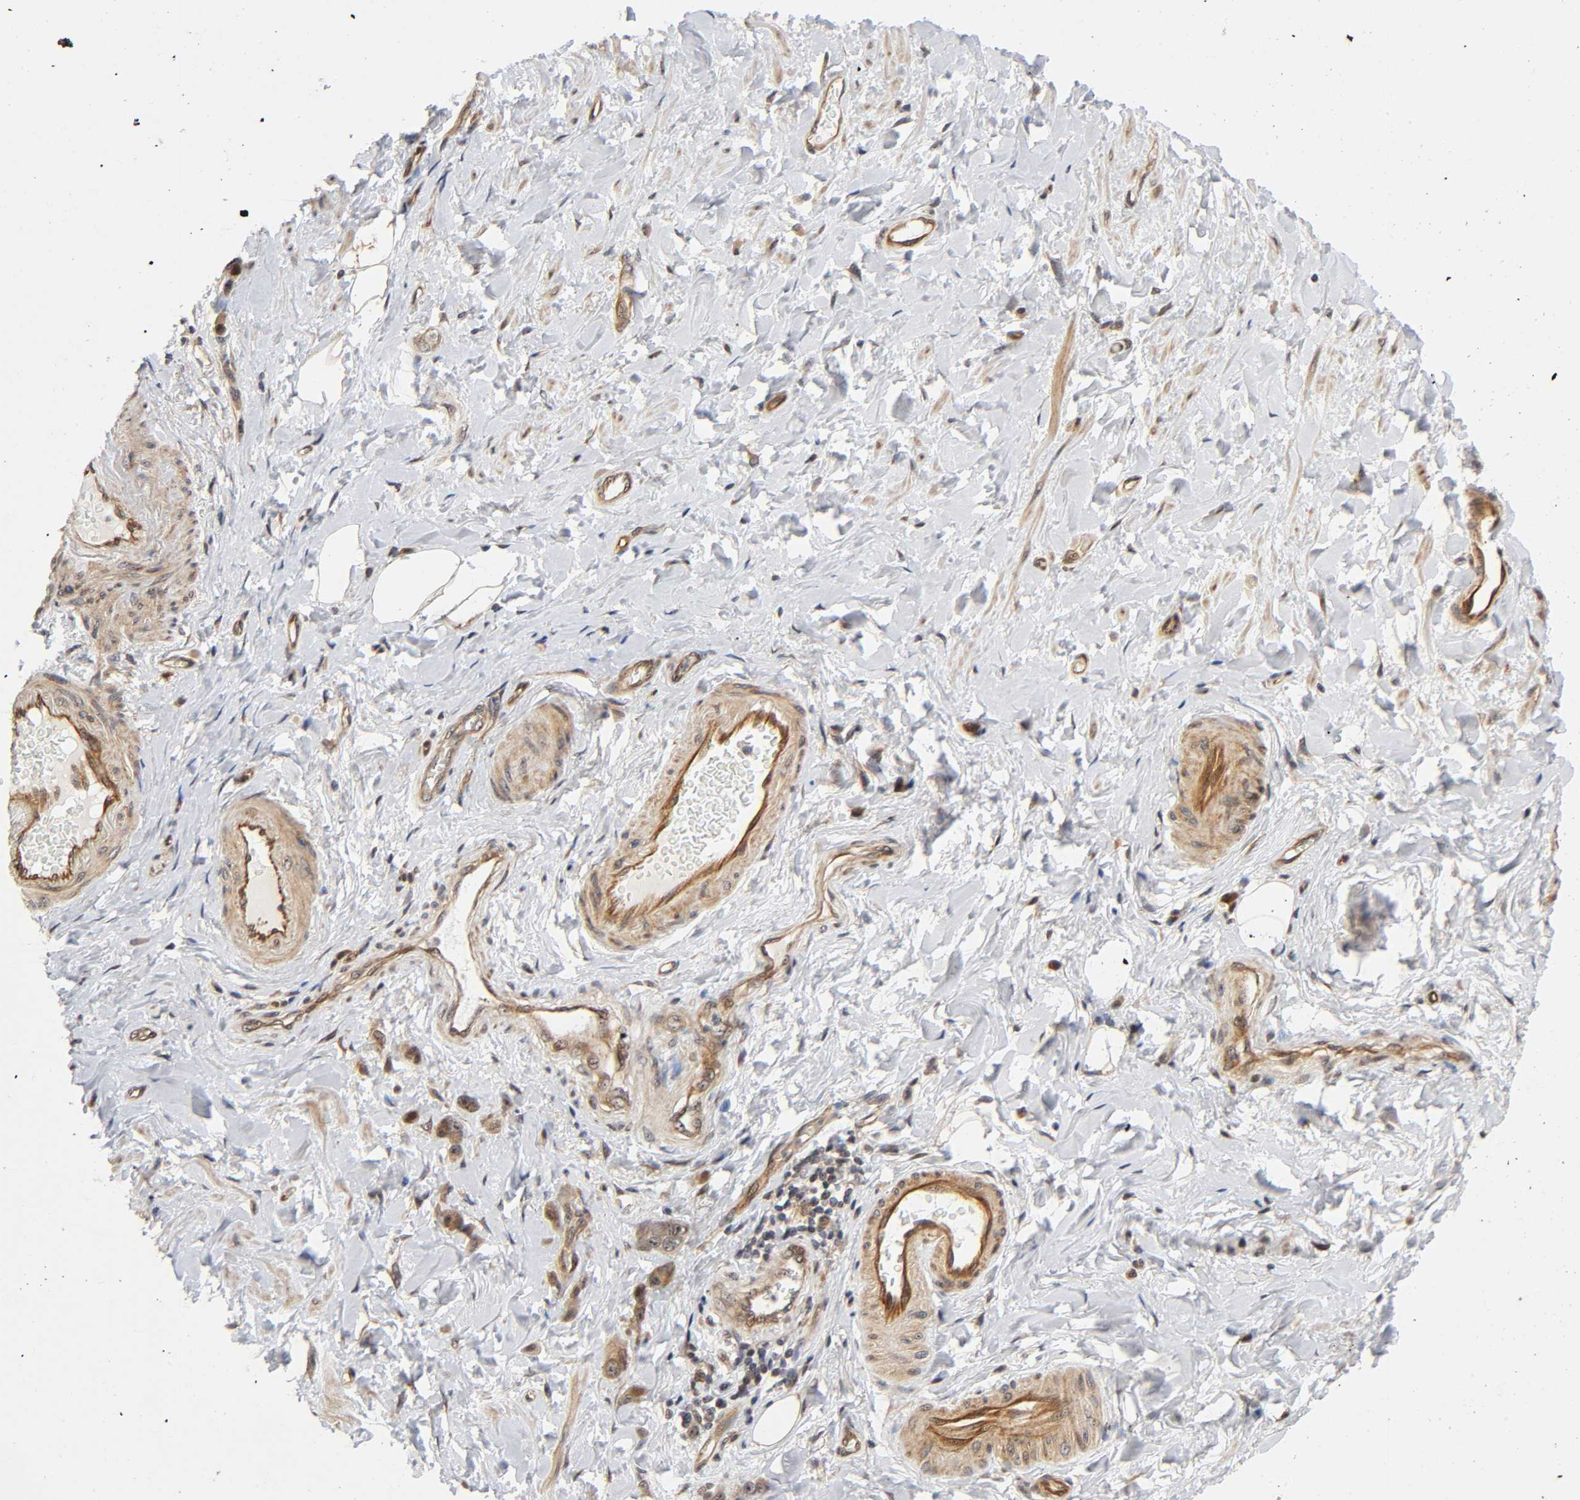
{"staining": {"intensity": "weak", "quantity": ">75%", "location": "cytoplasmic/membranous"}, "tissue": "stomach cancer", "cell_type": "Tumor cells", "image_type": "cancer", "snomed": [{"axis": "morphology", "description": "Adenocarcinoma, NOS"}, {"axis": "topography", "description": "Stomach"}], "caption": "Immunohistochemical staining of human stomach cancer (adenocarcinoma) reveals low levels of weak cytoplasmic/membranous protein positivity in approximately >75% of tumor cells. (DAB (3,3'-diaminobenzidine) = brown stain, brightfield microscopy at high magnification).", "gene": "IQCJ-SCHIP1", "patient": {"sex": "male", "age": 82}}